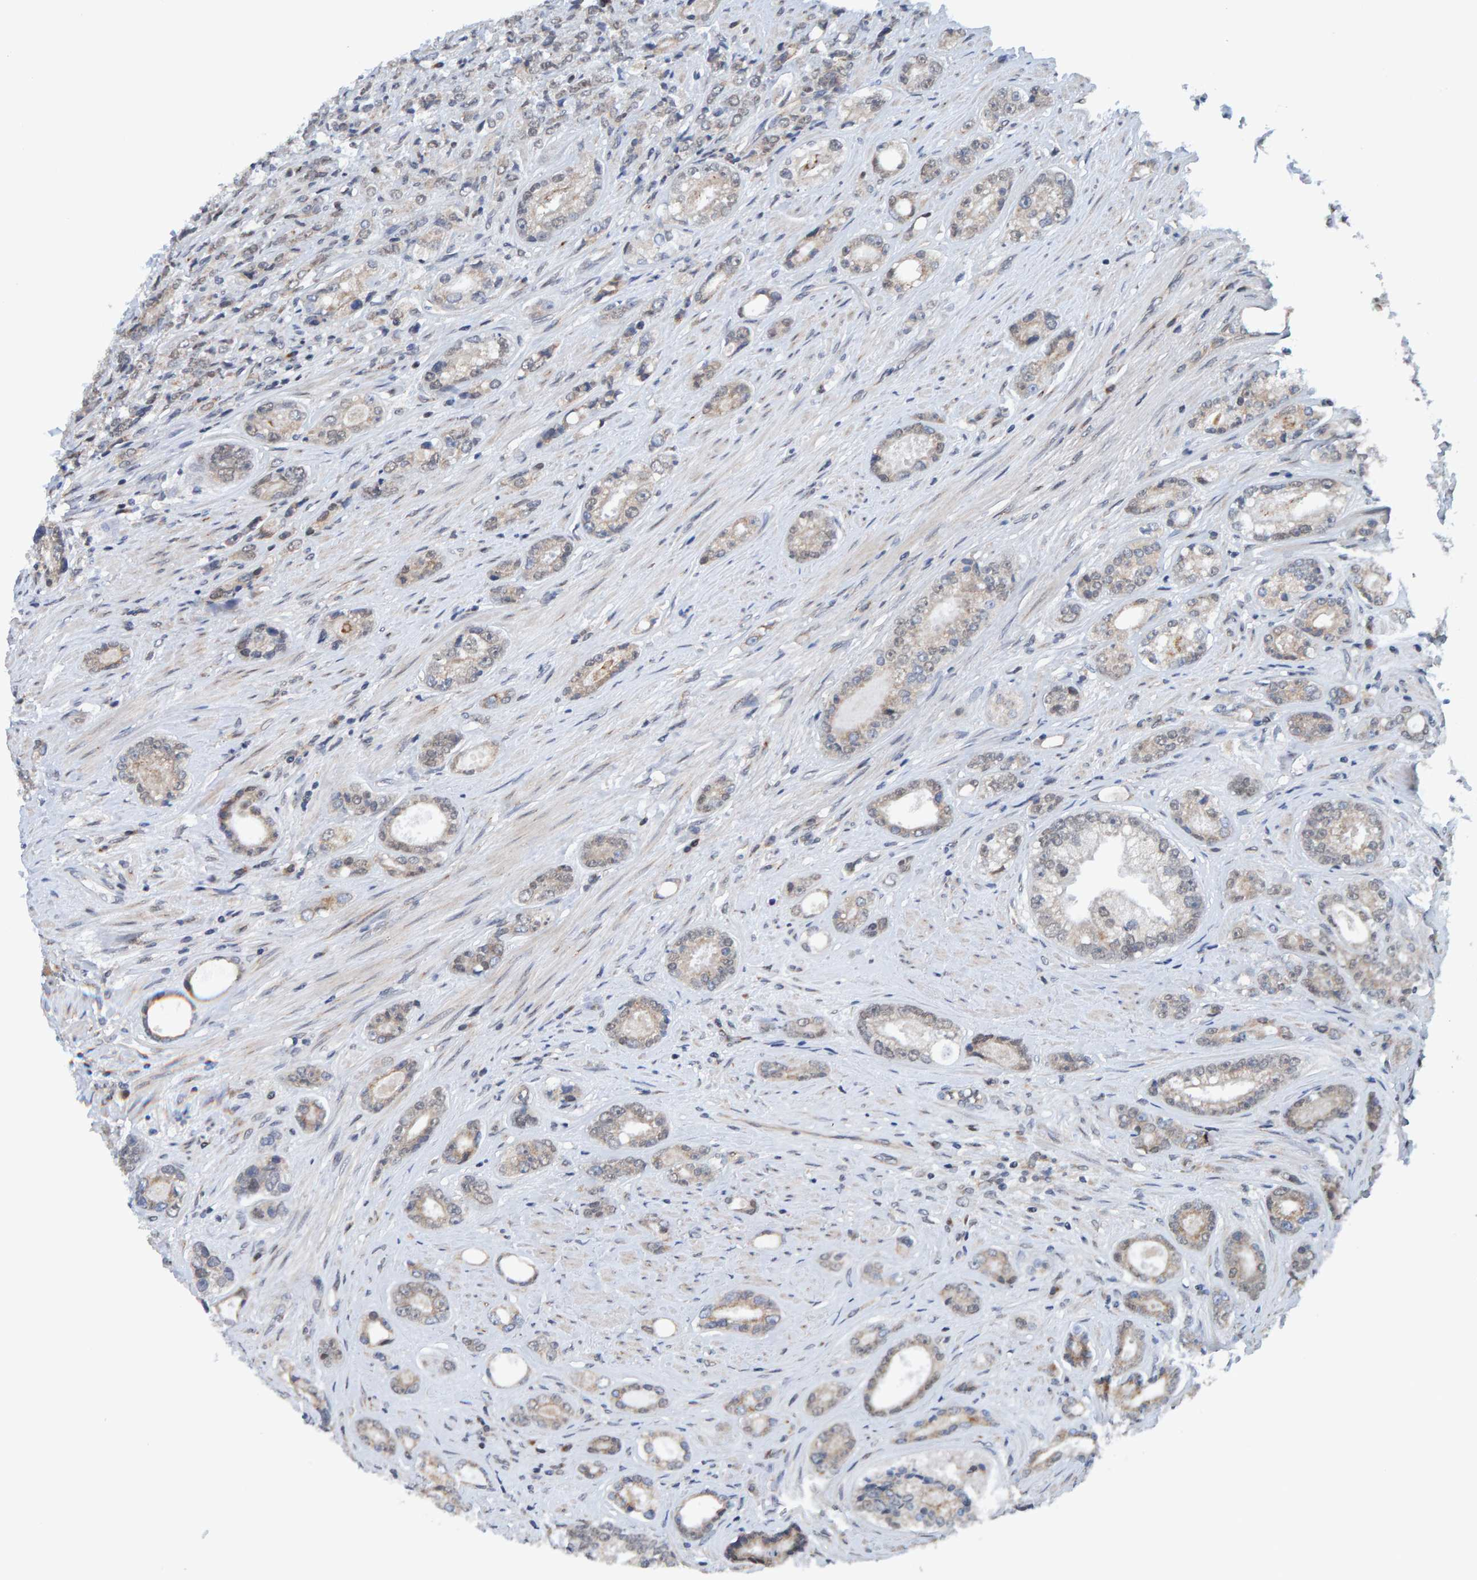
{"staining": {"intensity": "weak", "quantity": "<25%", "location": "cytoplasmic/membranous"}, "tissue": "prostate cancer", "cell_type": "Tumor cells", "image_type": "cancer", "snomed": [{"axis": "morphology", "description": "Adenocarcinoma, High grade"}, {"axis": "topography", "description": "Prostate"}], "caption": "IHC of high-grade adenocarcinoma (prostate) reveals no expression in tumor cells.", "gene": "SCRN2", "patient": {"sex": "male", "age": 61}}